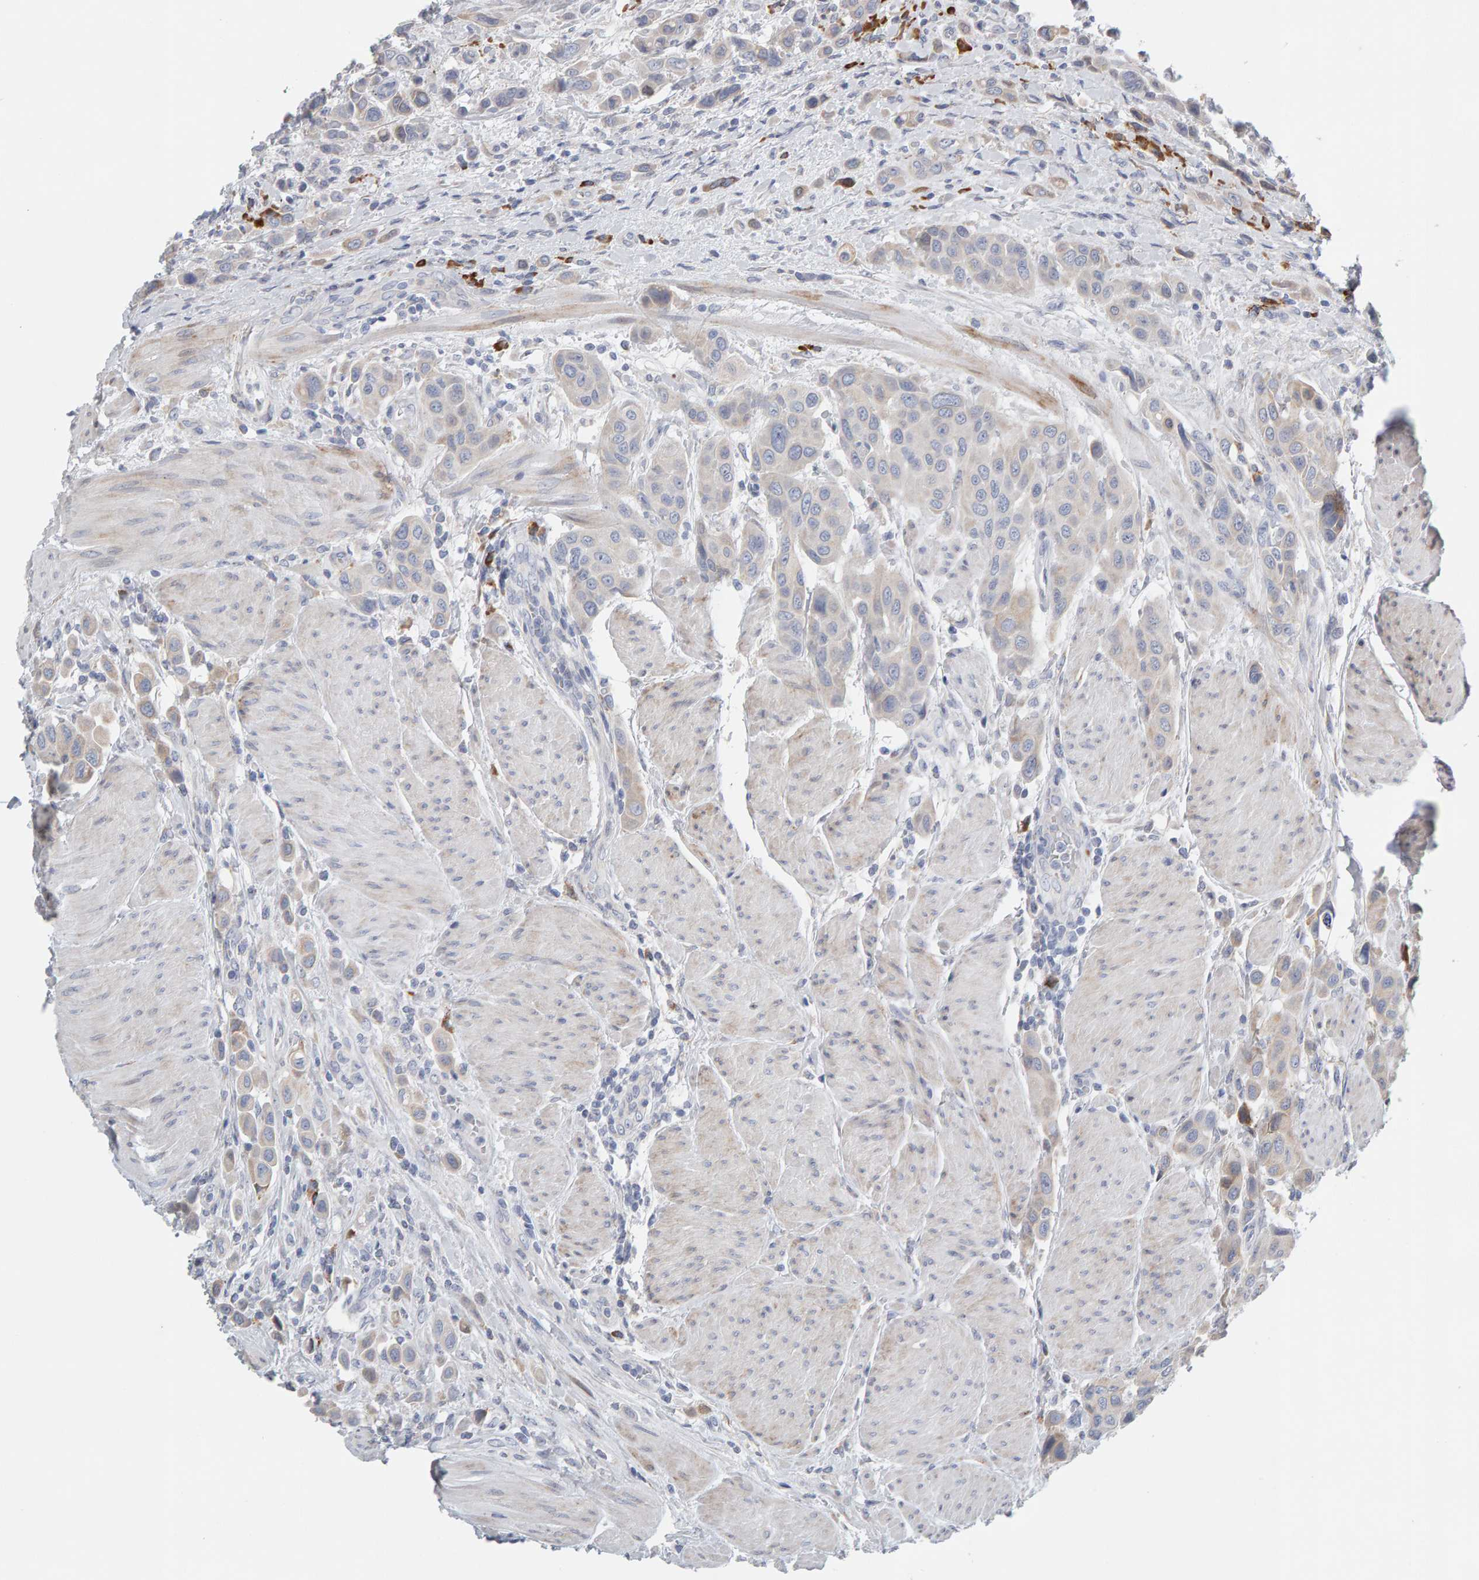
{"staining": {"intensity": "weak", "quantity": "<25%", "location": "cytoplasmic/membranous"}, "tissue": "urothelial cancer", "cell_type": "Tumor cells", "image_type": "cancer", "snomed": [{"axis": "morphology", "description": "Urothelial carcinoma, High grade"}, {"axis": "topography", "description": "Urinary bladder"}], "caption": "This is an immunohistochemistry histopathology image of human urothelial carcinoma (high-grade). There is no staining in tumor cells.", "gene": "ENGASE", "patient": {"sex": "male", "age": 50}}